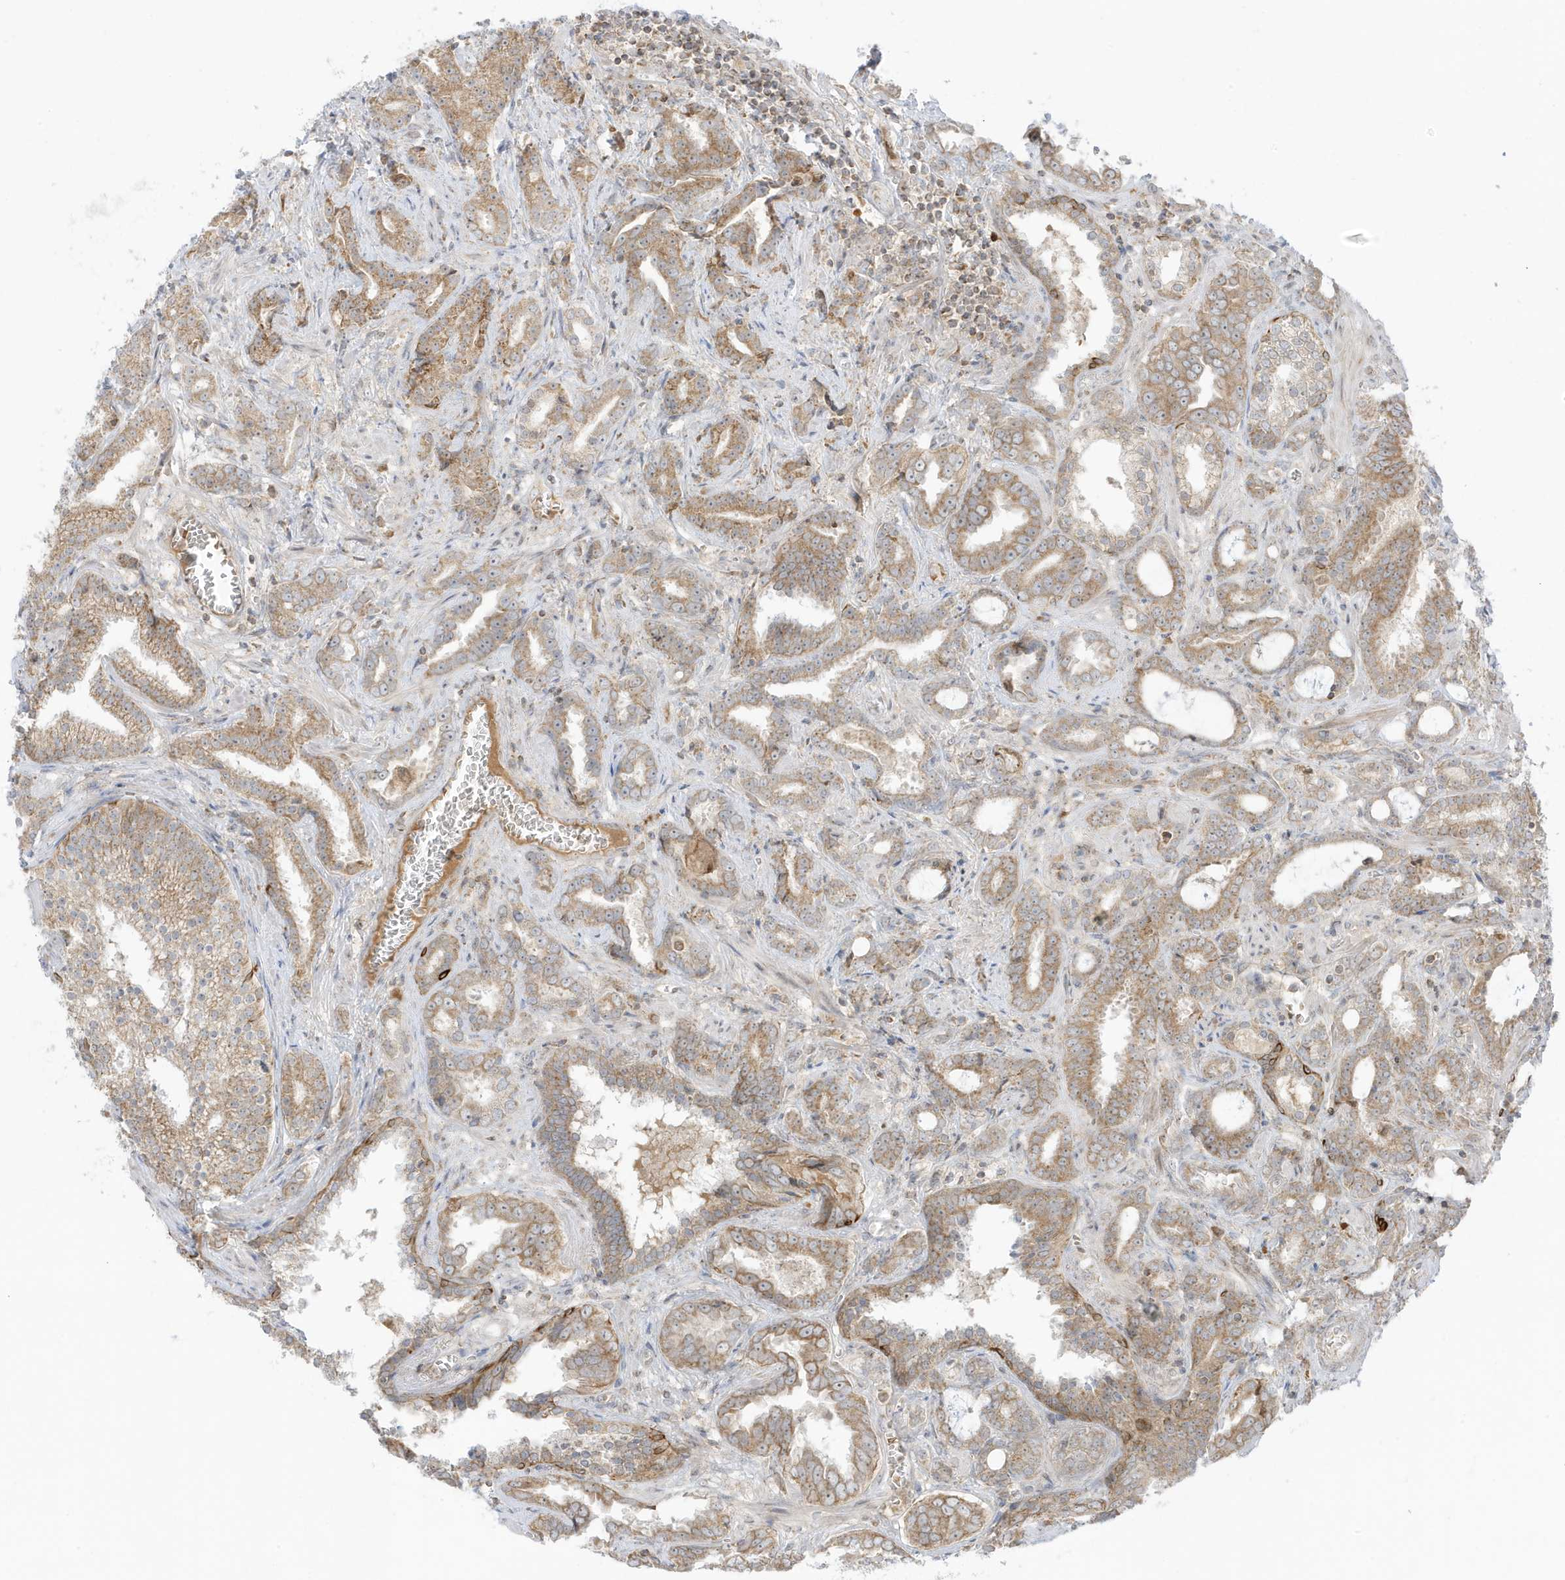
{"staining": {"intensity": "moderate", "quantity": ">75%", "location": "cytoplasmic/membranous"}, "tissue": "prostate cancer", "cell_type": "Tumor cells", "image_type": "cancer", "snomed": [{"axis": "morphology", "description": "Adenocarcinoma, High grade"}, {"axis": "topography", "description": "Prostate and seminal vesicle, NOS"}], "caption": "This is an image of immunohistochemistry (IHC) staining of prostate cancer, which shows moderate positivity in the cytoplasmic/membranous of tumor cells.", "gene": "NPPC", "patient": {"sex": "male", "age": 67}}